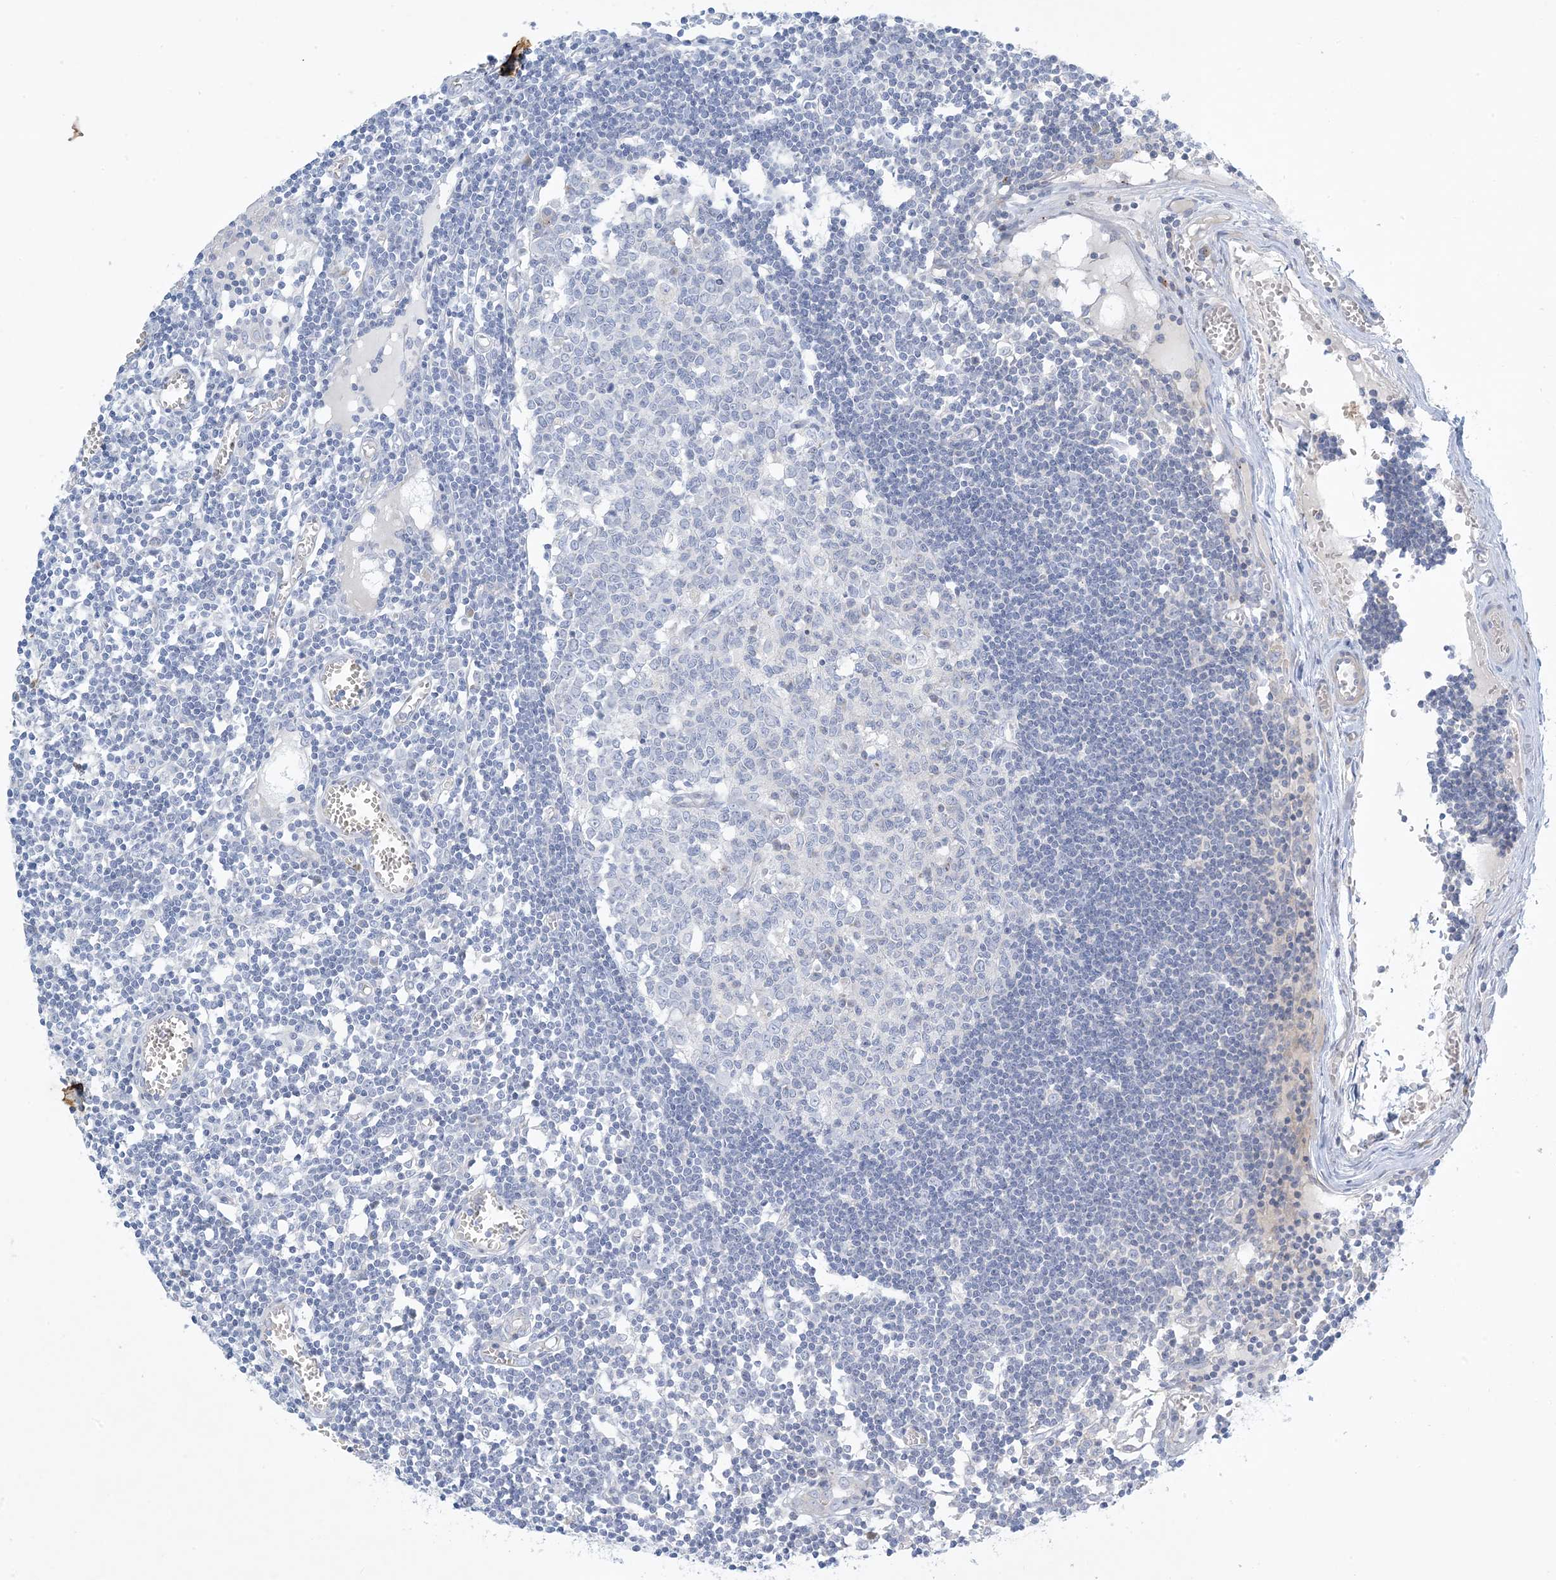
{"staining": {"intensity": "negative", "quantity": "none", "location": "none"}, "tissue": "lymph node", "cell_type": "Germinal center cells", "image_type": "normal", "snomed": [{"axis": "morphology", "description": "Normal tissue, NOS"}, {"axis": "topography", "description": "Lymph node"}], "caption": "An image of lymph node stained for a protein demonstrates no brown staining in germinal center cells. The staining is performed using DAB brown chromogen with nuclei counter-stained in using hematoxylin.", "gene": "XIRP2", "patient": {"sex": "female", "age": 11}}